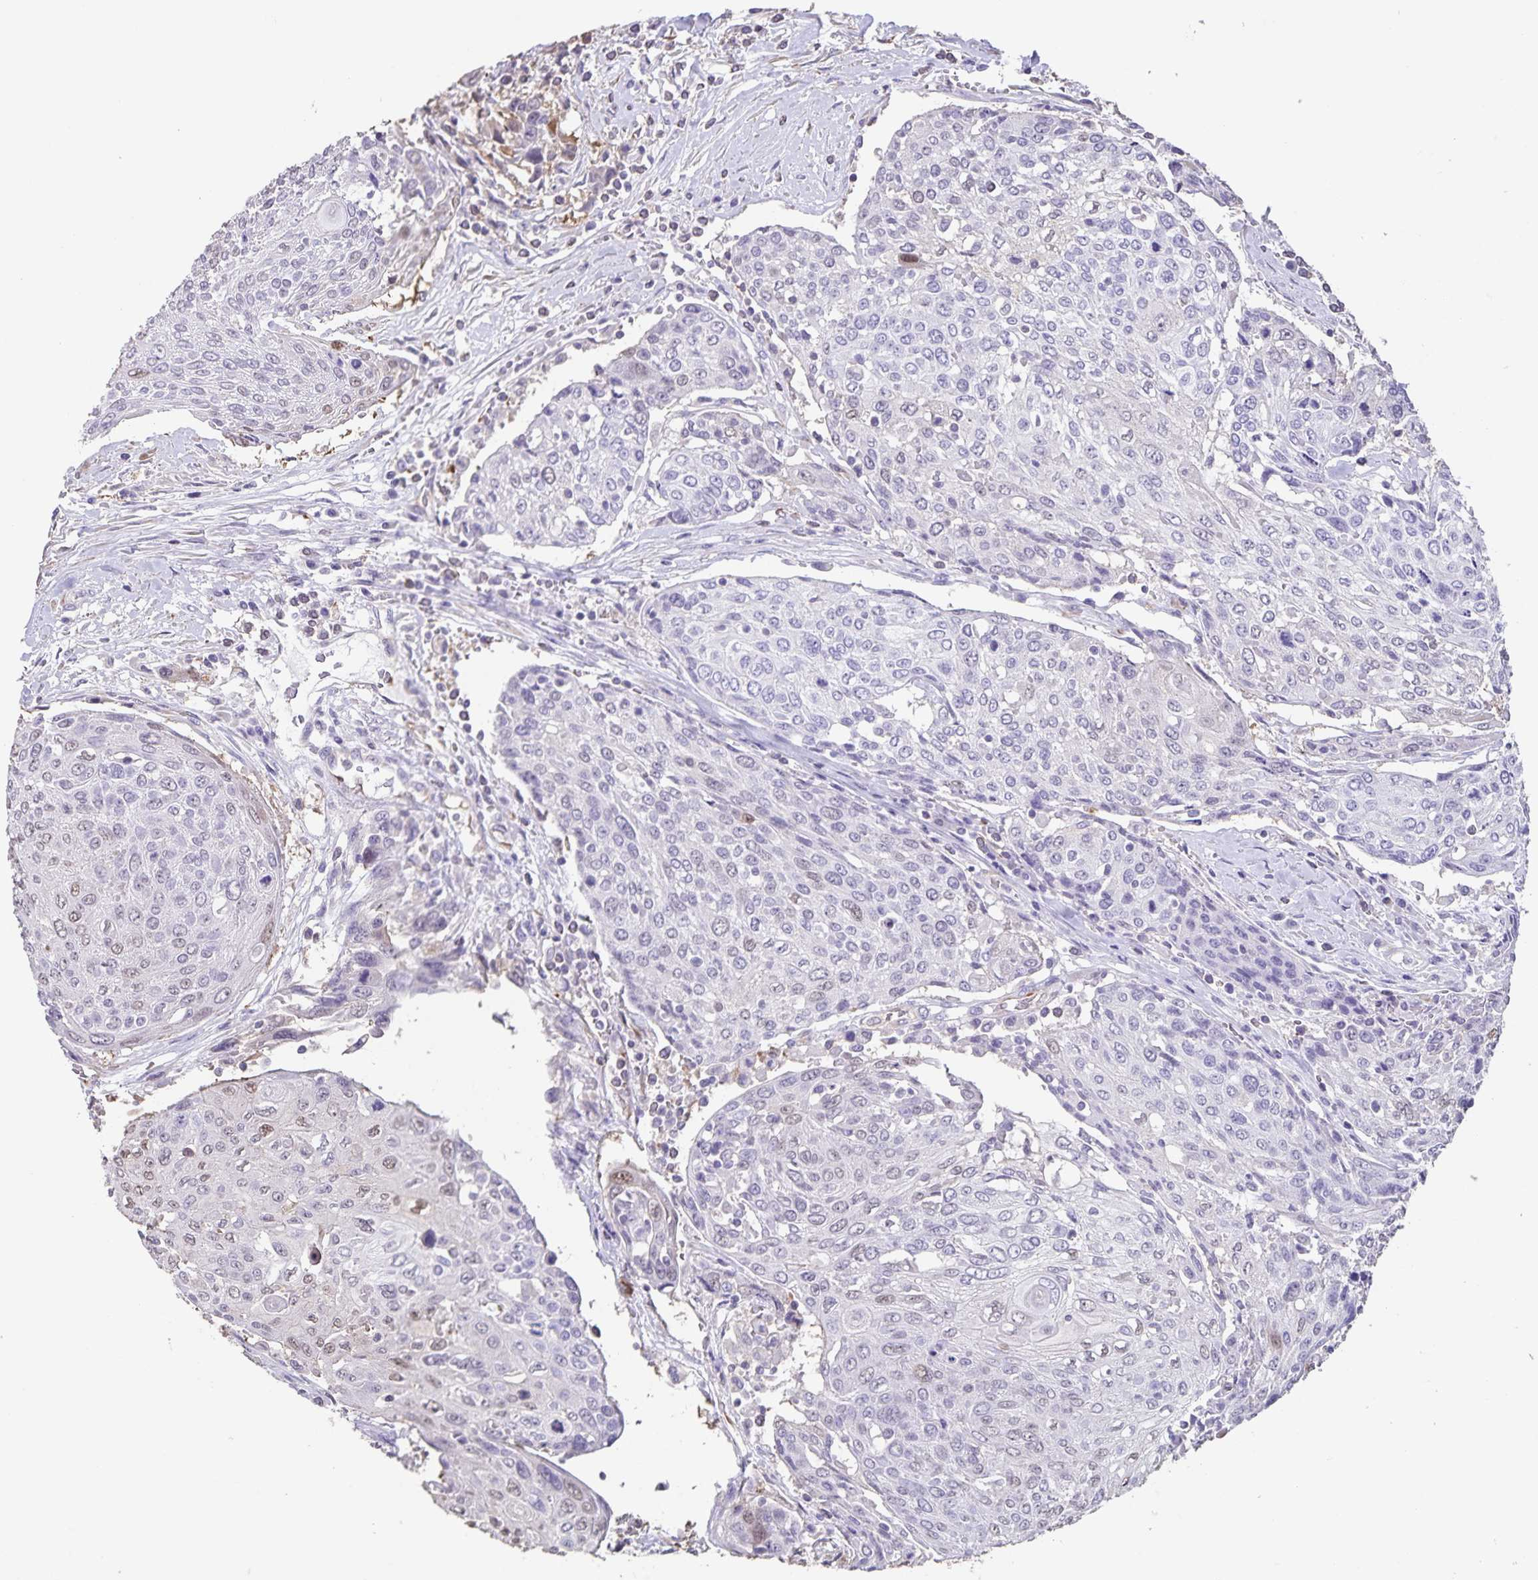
{"staining": {"intensity": "negative", "quantity": "none", "location": "none"}, "tissue": "urothelial cancer", "cell_type": "Tumor cells", "image_type": "cancer", "snomed": [{"axis": "morphology", "description": "Urothelial carcinoma, High grade"}, {"axis": "topography", "description": "Urinary bladder"}], "caption": "An image of human urothelial carcinoma (high-grade) is negative for staining in tumor cells. (DAB immunohistochemistry (IHC) with hematoxylin counter stain).", "gene": "SYNM", "patient": {"sex": "female", "age": 70}}